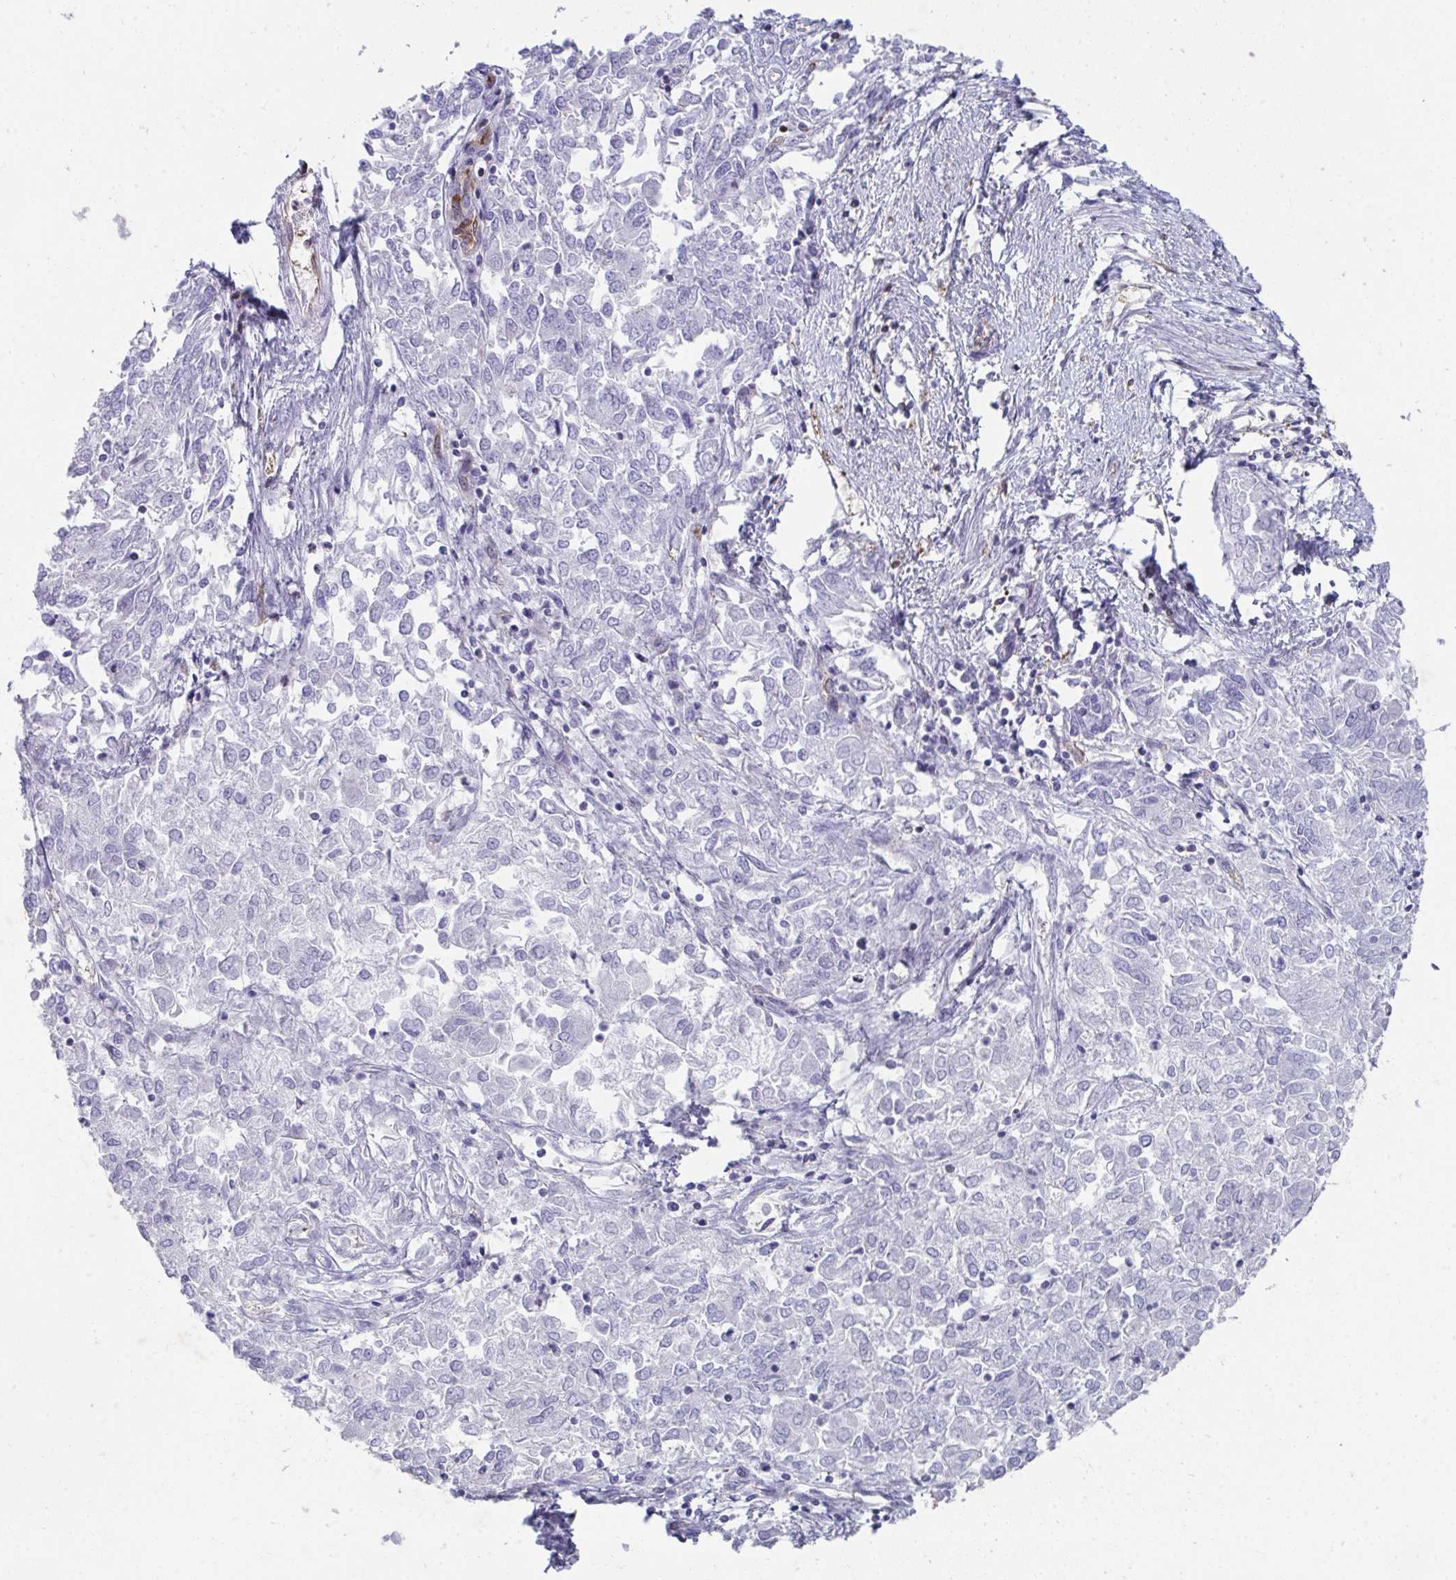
{"staining": {"intensity": "negative", "quantity": "none", "location": "none"}, "tissue": "endometrial cancer", "cell_type": "Tumor cells", "image_type": "cancer", "snomed": [{"axis": "morphology", "description": "Adenocarcinoma, NOS"}, {"axis": "topography", "description": "Endometrium"}], "caption": "Image shows no protein staining in tumor cells of adenocarcinoma (endometrial) tissue.", "gene": "FOXN3", "patient": {"sex": "female", "age": 57}}